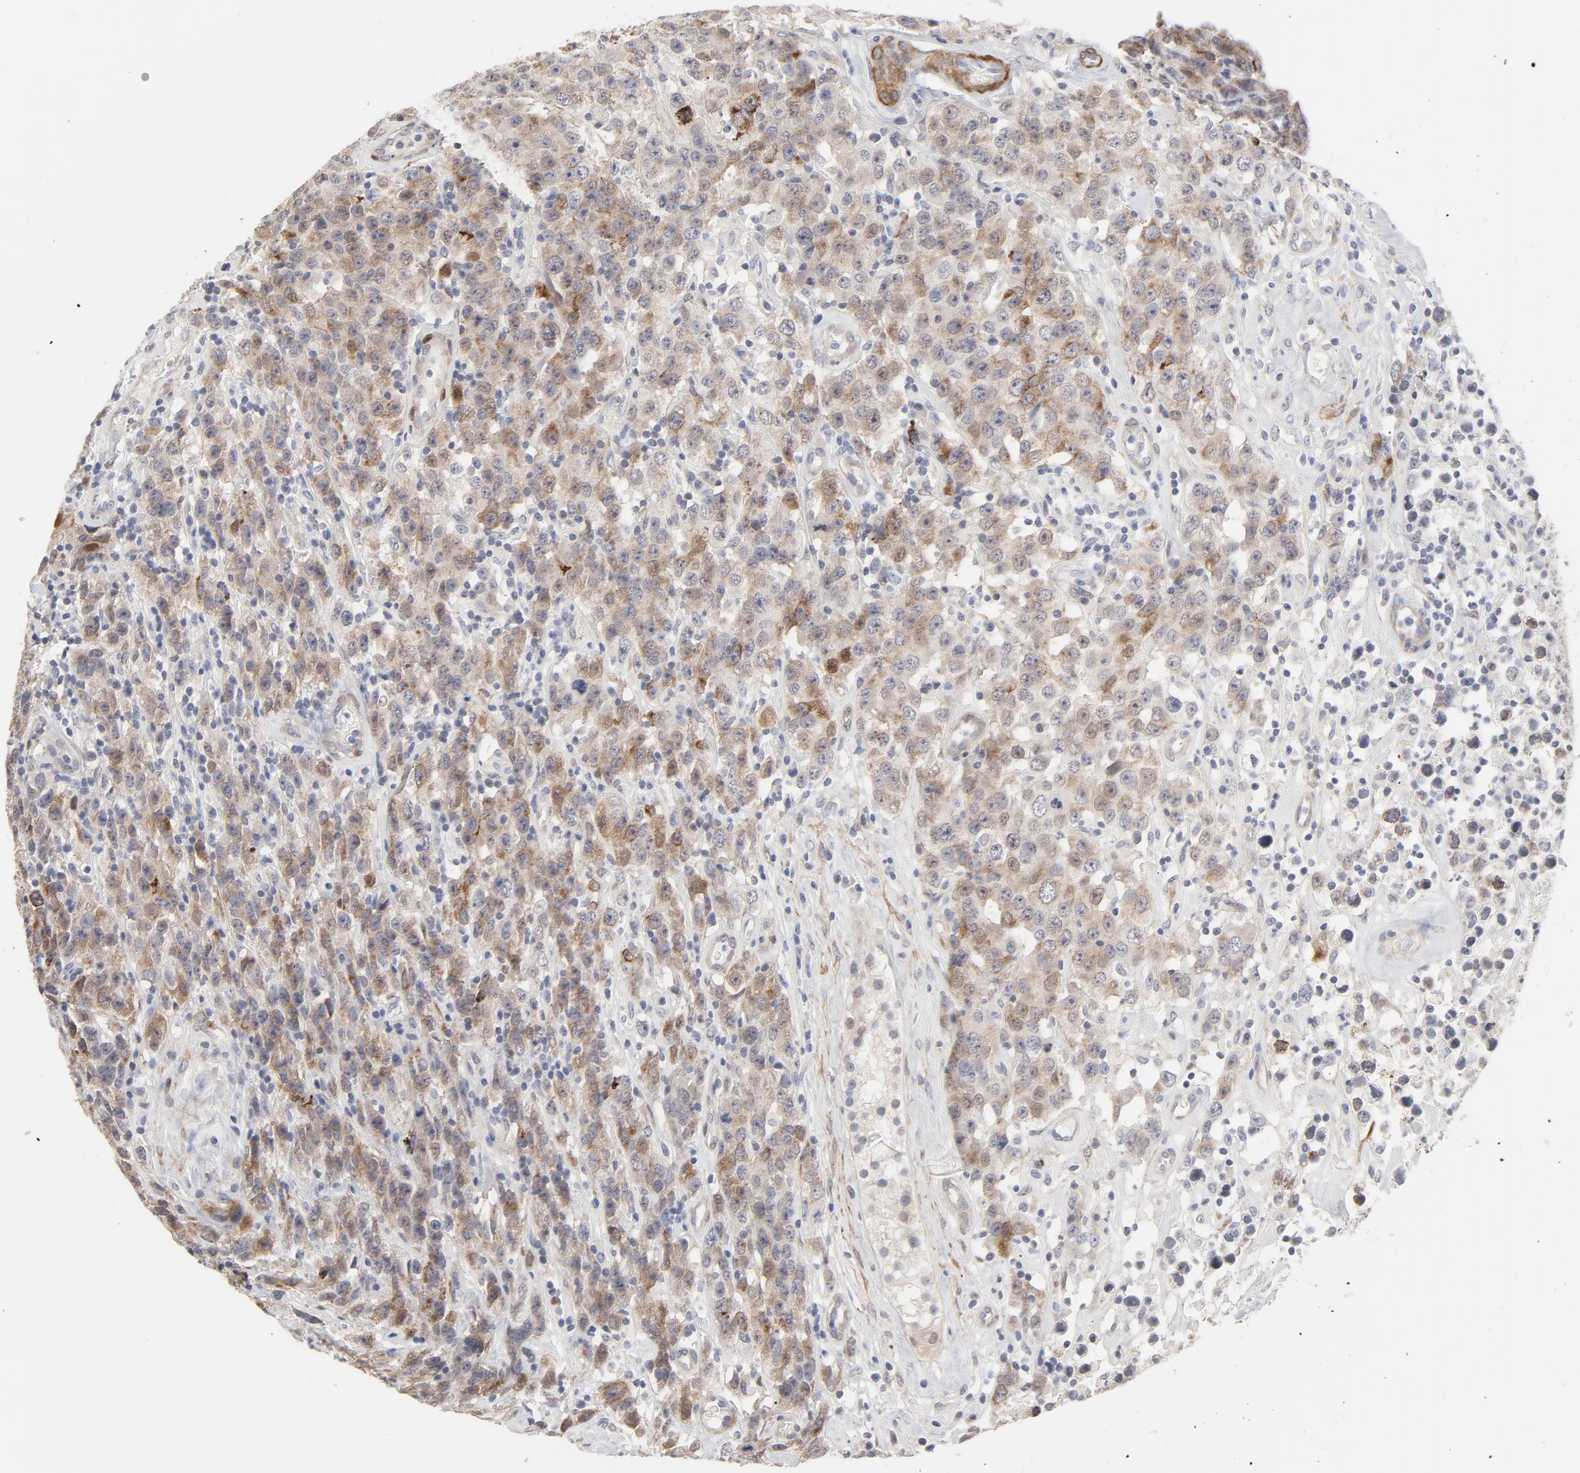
{"staining": {"intensity": "moderate", "quantity": "25%-75%", "location": "cytoplasmic/membranous"}, "tissue": "testis cancer", "cell_type": "Tumor cells", "image_type": "cancer", "snomed": [{"axis": "morphology", "description": "Seminoma, NOS"}, {"axis": "topography", "description": "Testis"}], "caption": "Human seminoma (testis) stained for a protein (brown) exhibits moderate cytoplasmic/membranous positive staining in approximately 25%-75% of tumor cells.", "gene": "MAGED4", "patient": {"sex": "male", "age": 52}}